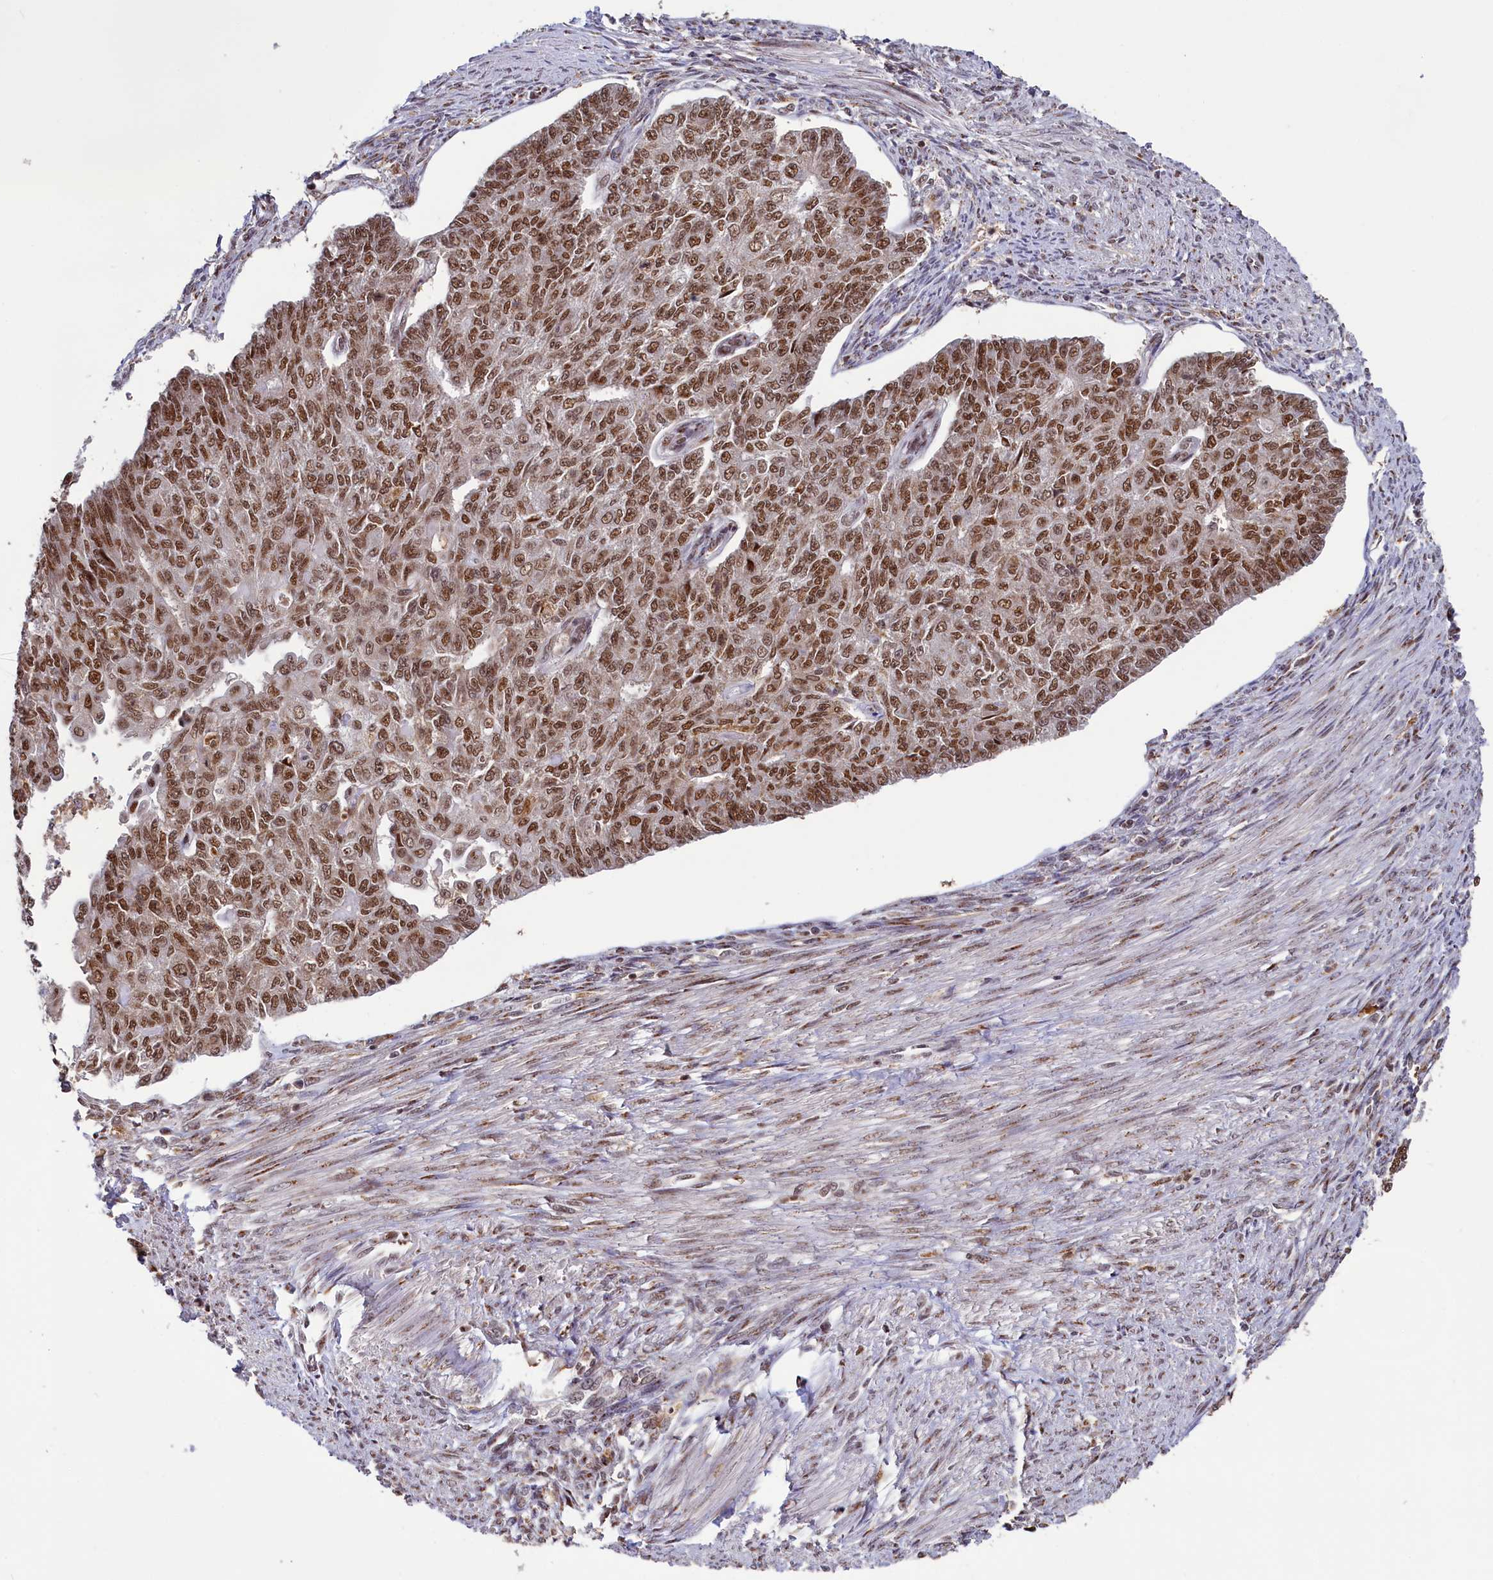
{"staining": {"intensity": "moderate", "quantity": ">75%", "location": "nuclear"}, "tissue": "endometrial cancer", "cell_type": "Tumor cells", "image_type": "cancer", "snomed": [{"axis": "morphology", "description": "Adenocarcinoma, NOS"}, {"axis": "topography", "description": "Endometrium"}], "caption": "Moderate nuclear protein expression is present in approximately >75% of tumor cells in endometrial cancer (adenocarcinoma). Using DAB (3,3'-diaminobenzidine) (brown) and hematoxylin (blue) stains, captured at high magnification using brightfield microscopy.", "gene": "PPHLN1", "patient": {"sex": "female", "age": 32}}